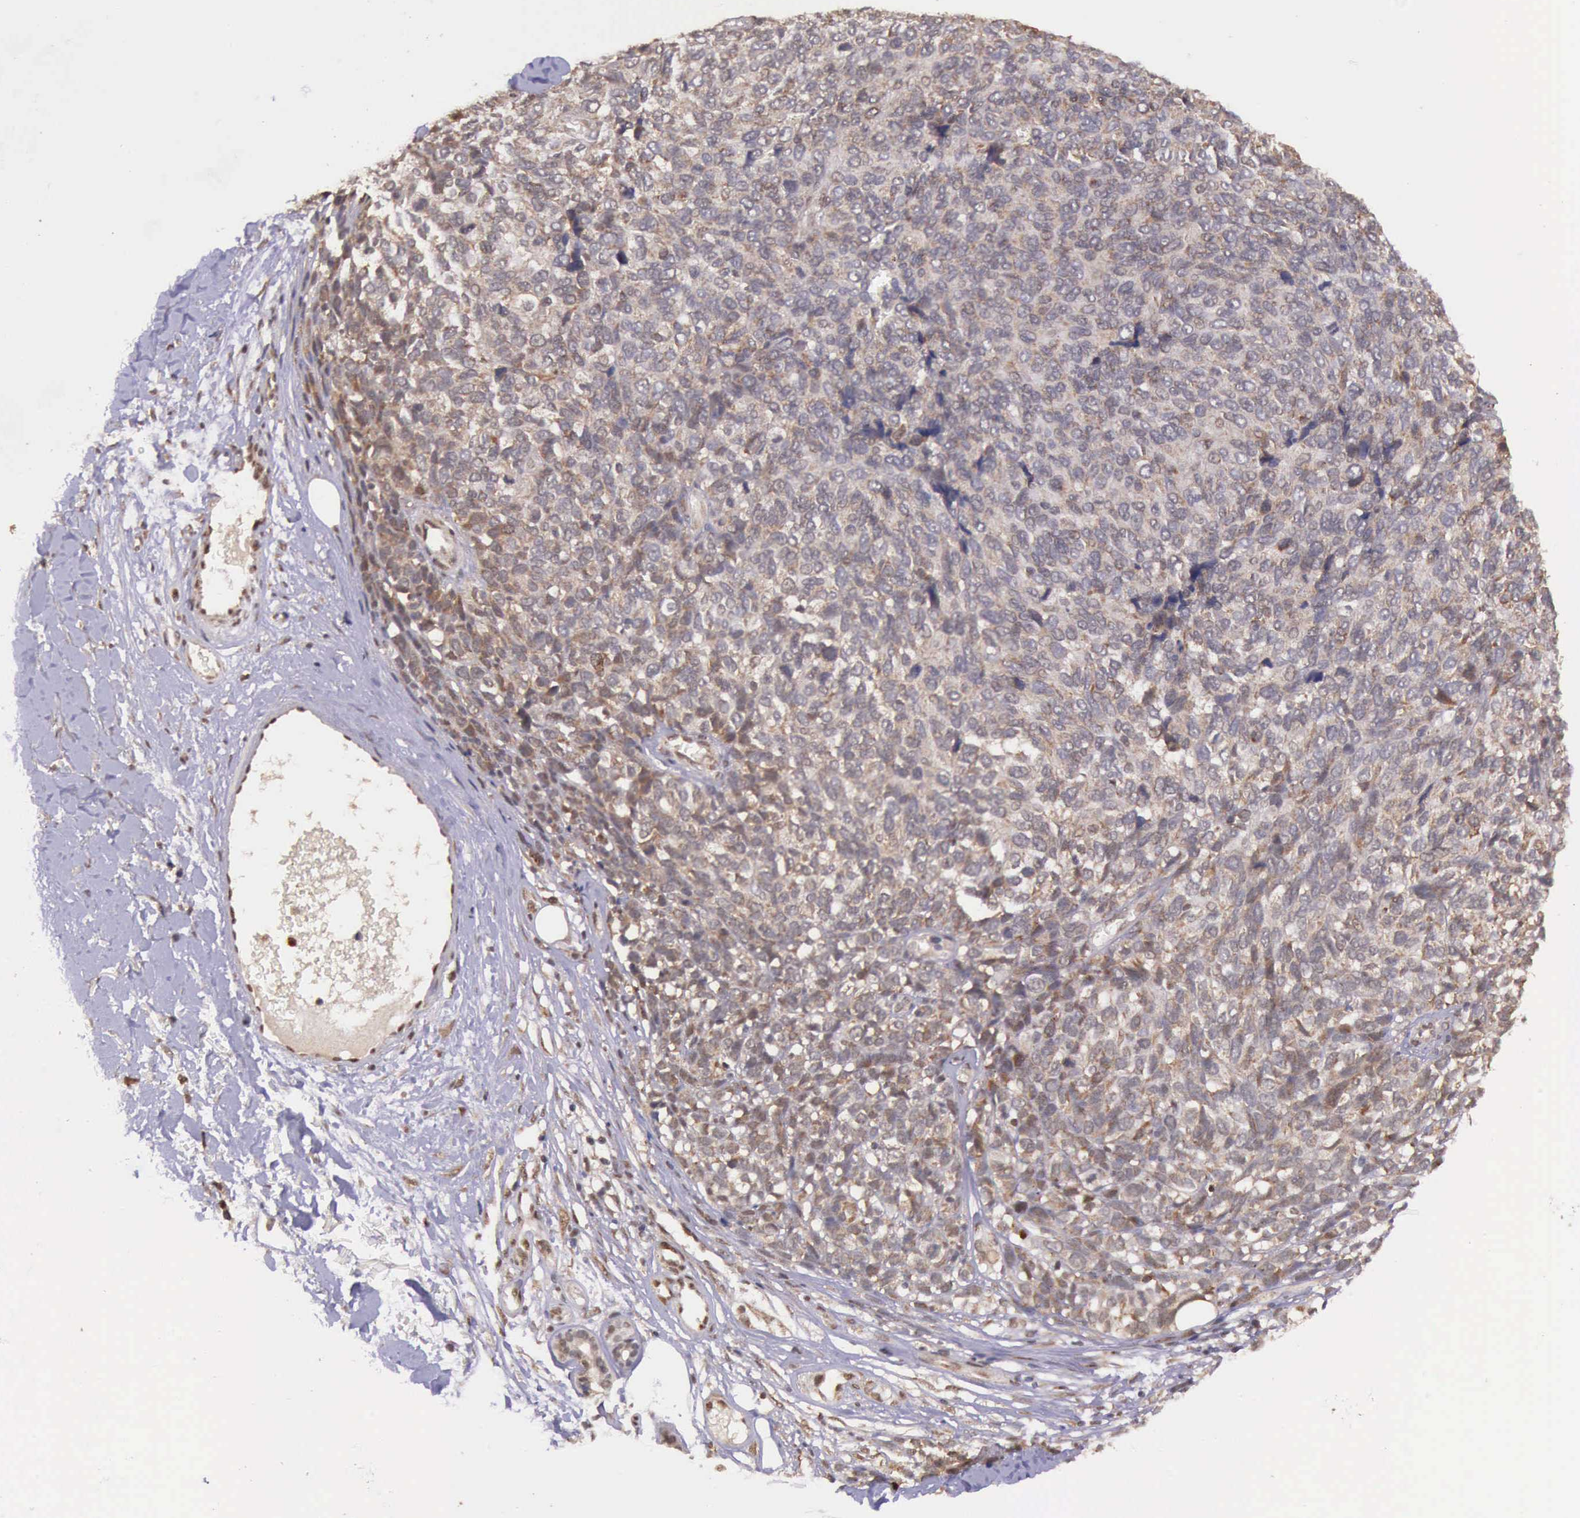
{"staining": {"intensity": "moderate", "quantity": "25%-75%", "location": "cytoplasmic/membranous"}, "tissue": "melanoma", "cell_type": "Tumor cells", "image_type": "cancer", "snomed": [{"axis": "morphology", "description": "Malignant melanoma, NOS"}, {"axis": "topography", "description": "Skin"}], "caption": "A brown stain labels moderate cytoplasmic/membranous expression of a protein in human malignant melanoma tumor cells.", "gene": "ARMCX3", "patient": {"sex": "female", "age": 85}}